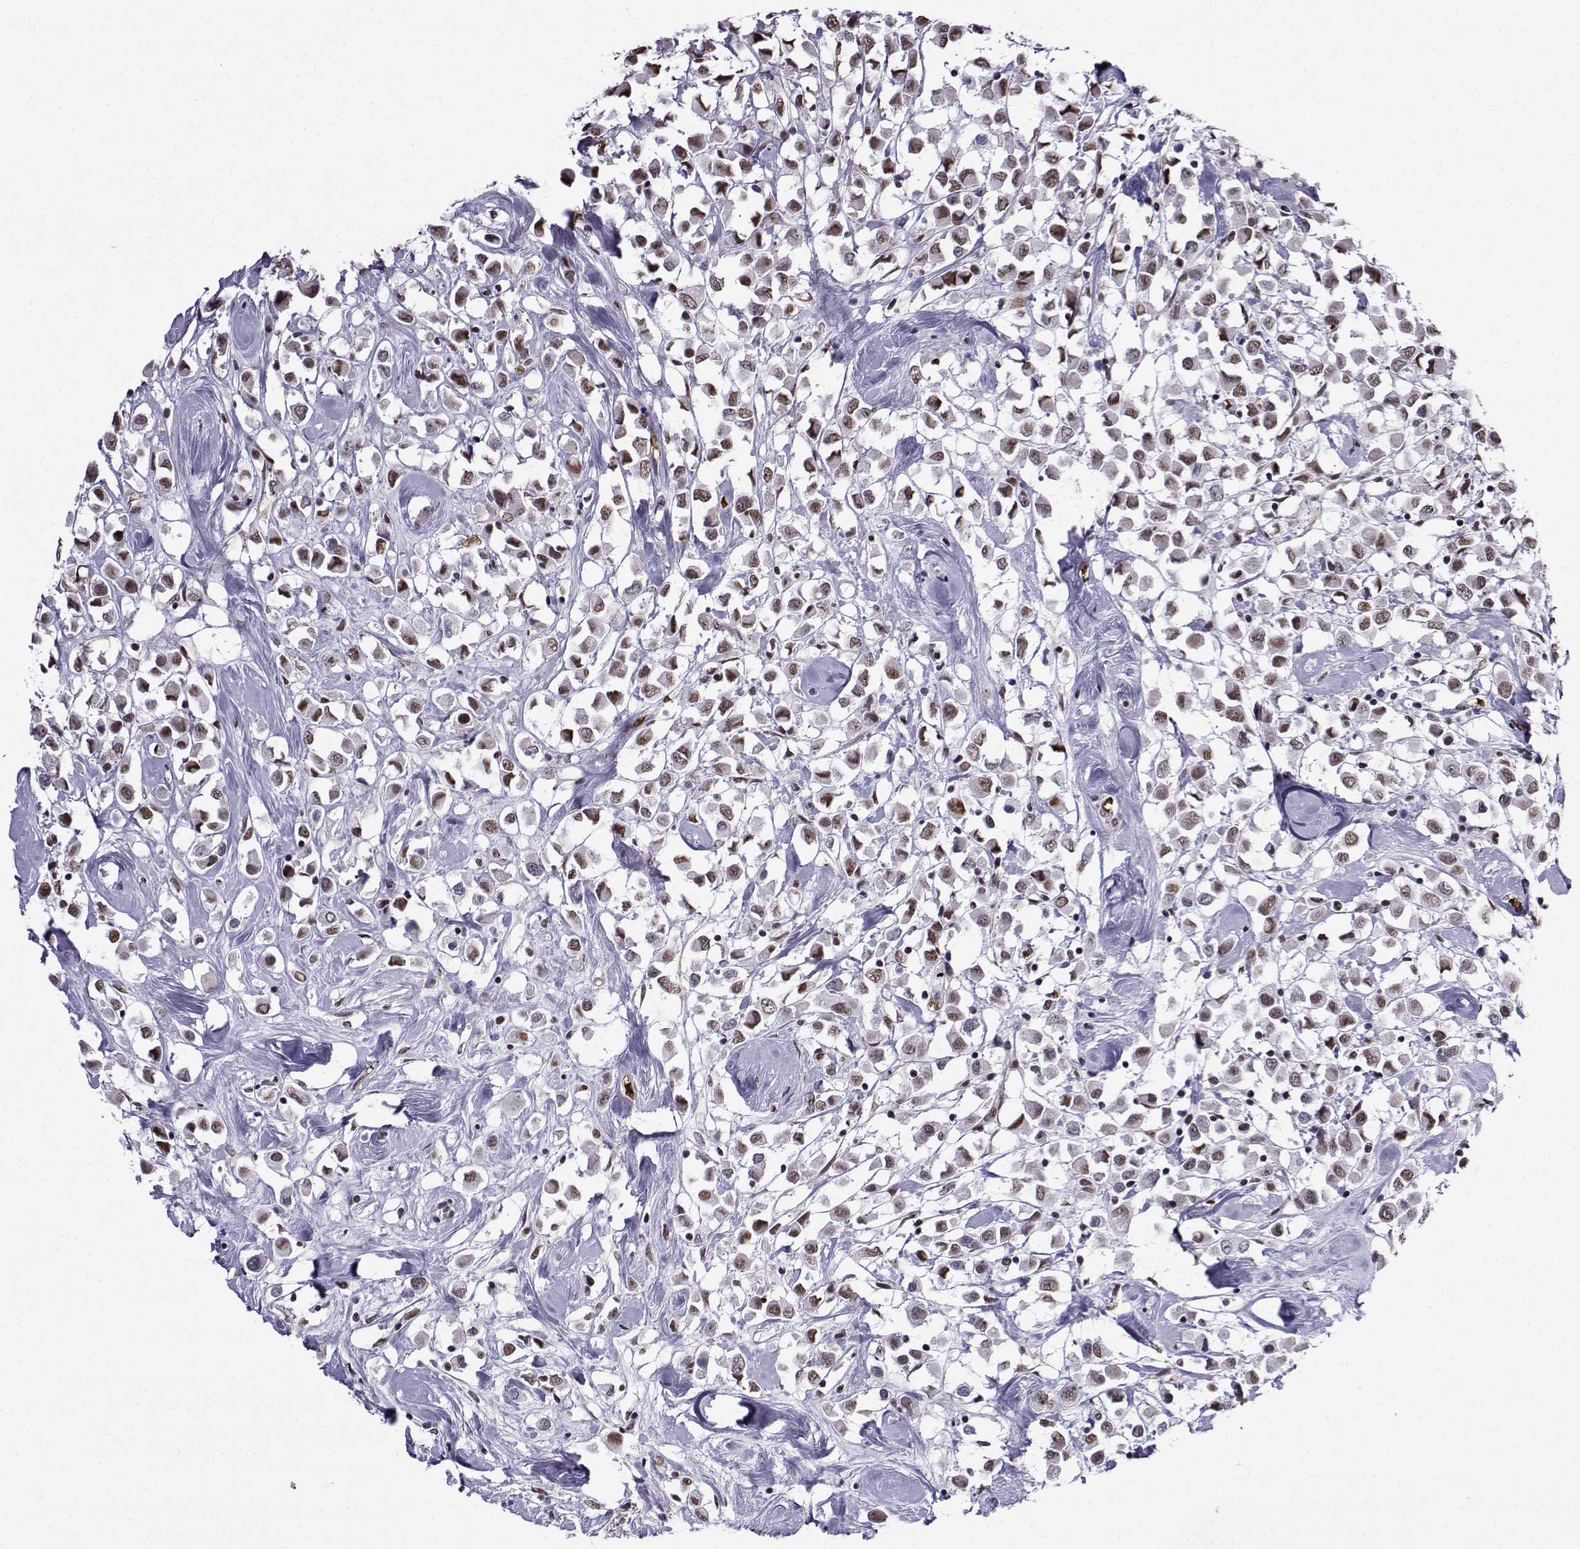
{"staining": {"intensity": "weak", "quantity": ">75%", "location": "nuclear"}, "tissue": "breast cancer", "cell_type": "Tumor cells", "image_type": "cancer", "snomed": [{"axis": "morphology", "description": "Duct carcinoma"}, {"axis": "topography", "description": "Breast"}], "caption": "Tumor cells reveal low levels of weak nuclear expression in approximately >75% of cells in breast invasive ductal carcinoma.", "gene": "CCNK", "patient": {"sex": "female", "age": 61}}